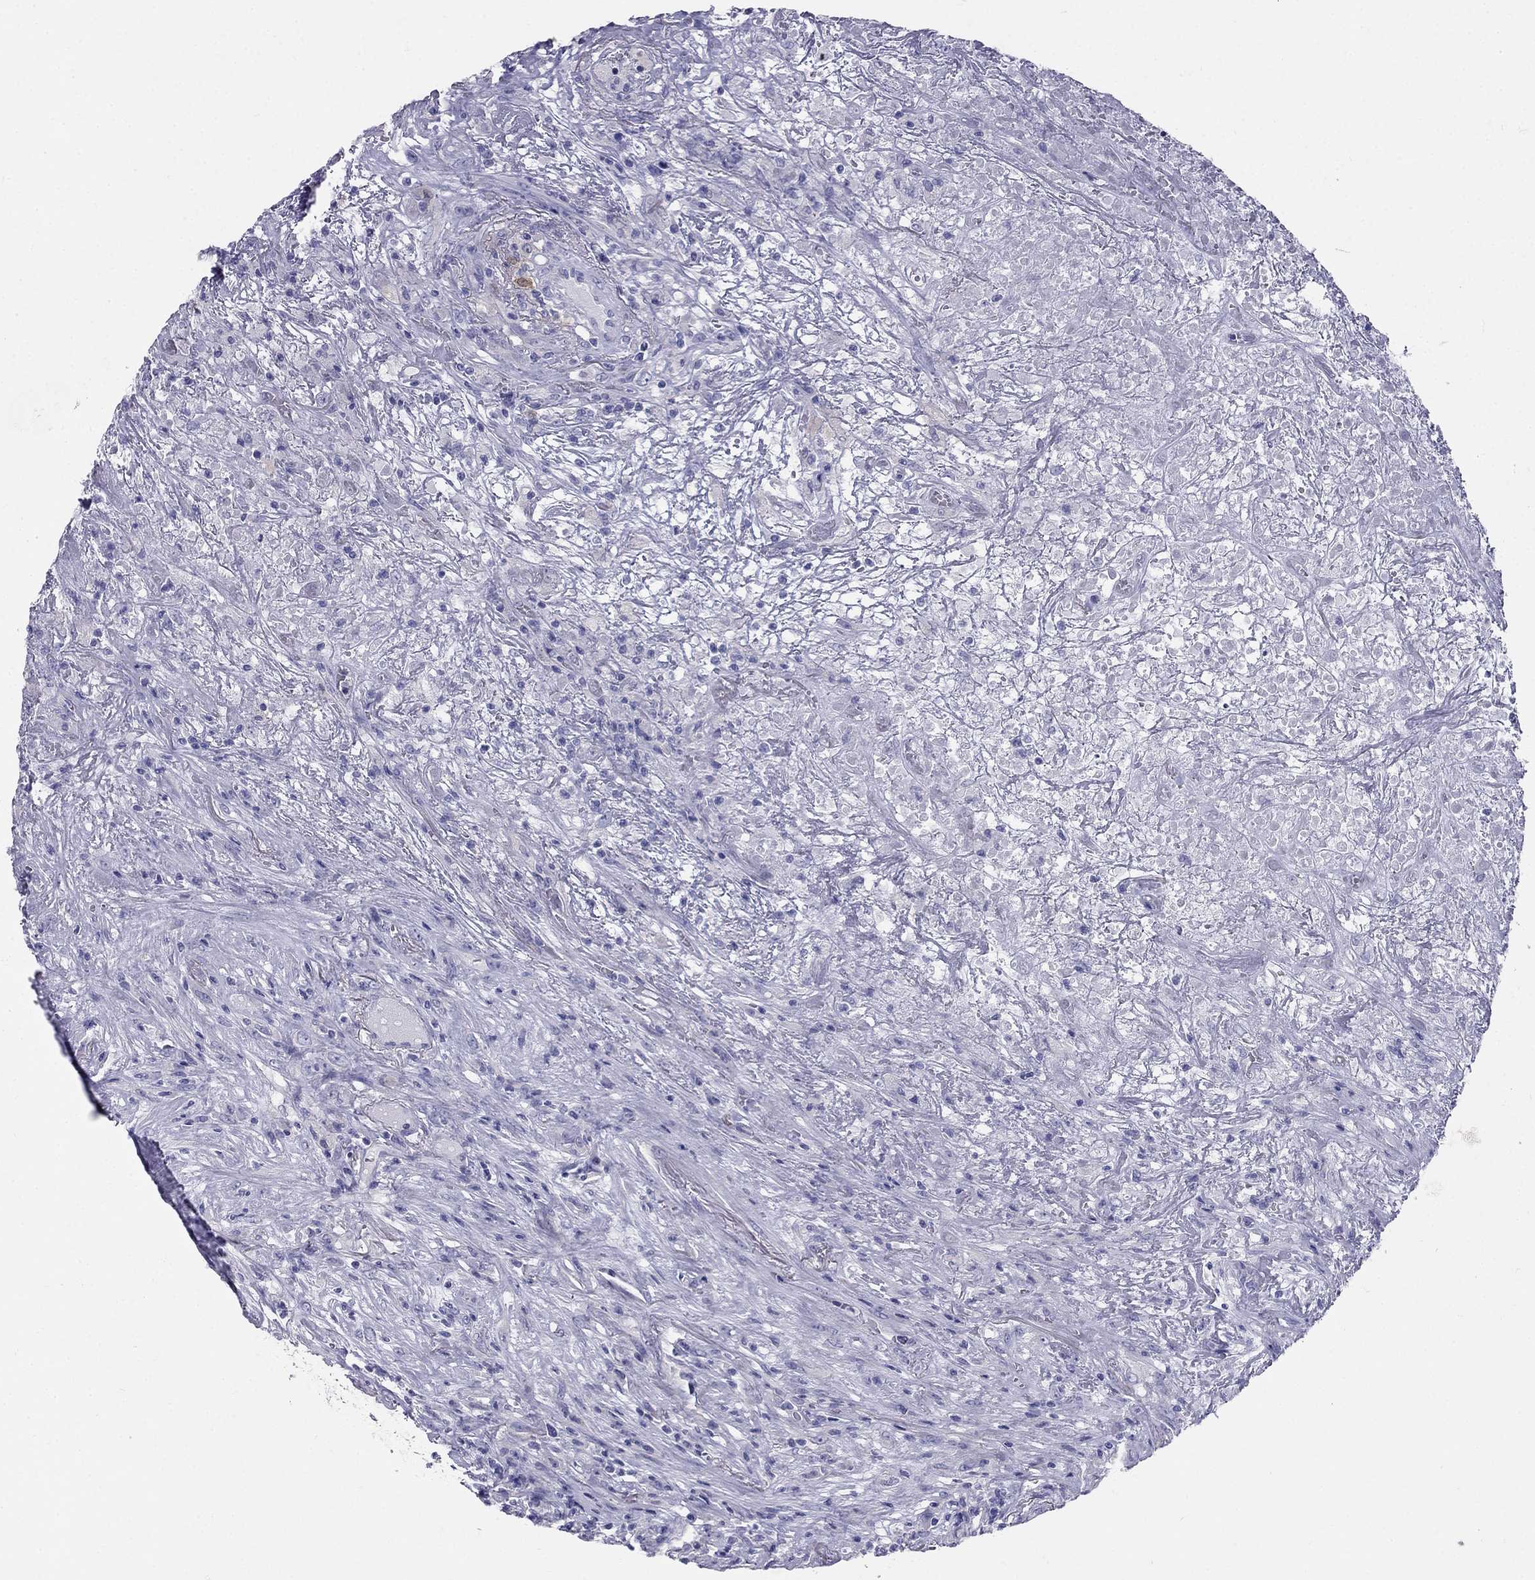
{"staining": {"intensity": "negative", "quantity": "none", "location": "none"}, "tissue": "lymphoma", "cell_type": "Tumor cells", "image_type": "cancer", "snomed": [{"axis": "morphology", "description": "Malignant lymphoma, non-Hodgkin's type, High grade"}, {"axis": "topography", "description": "Lung"}], "caption": "Protein analysis of malignant lymphoma, non-Hodgkin's type (high-grade) reveals no significant staining in tumor cells.", "gene": "RFLNA", "patient": {"sex": "male", "age": 79}}